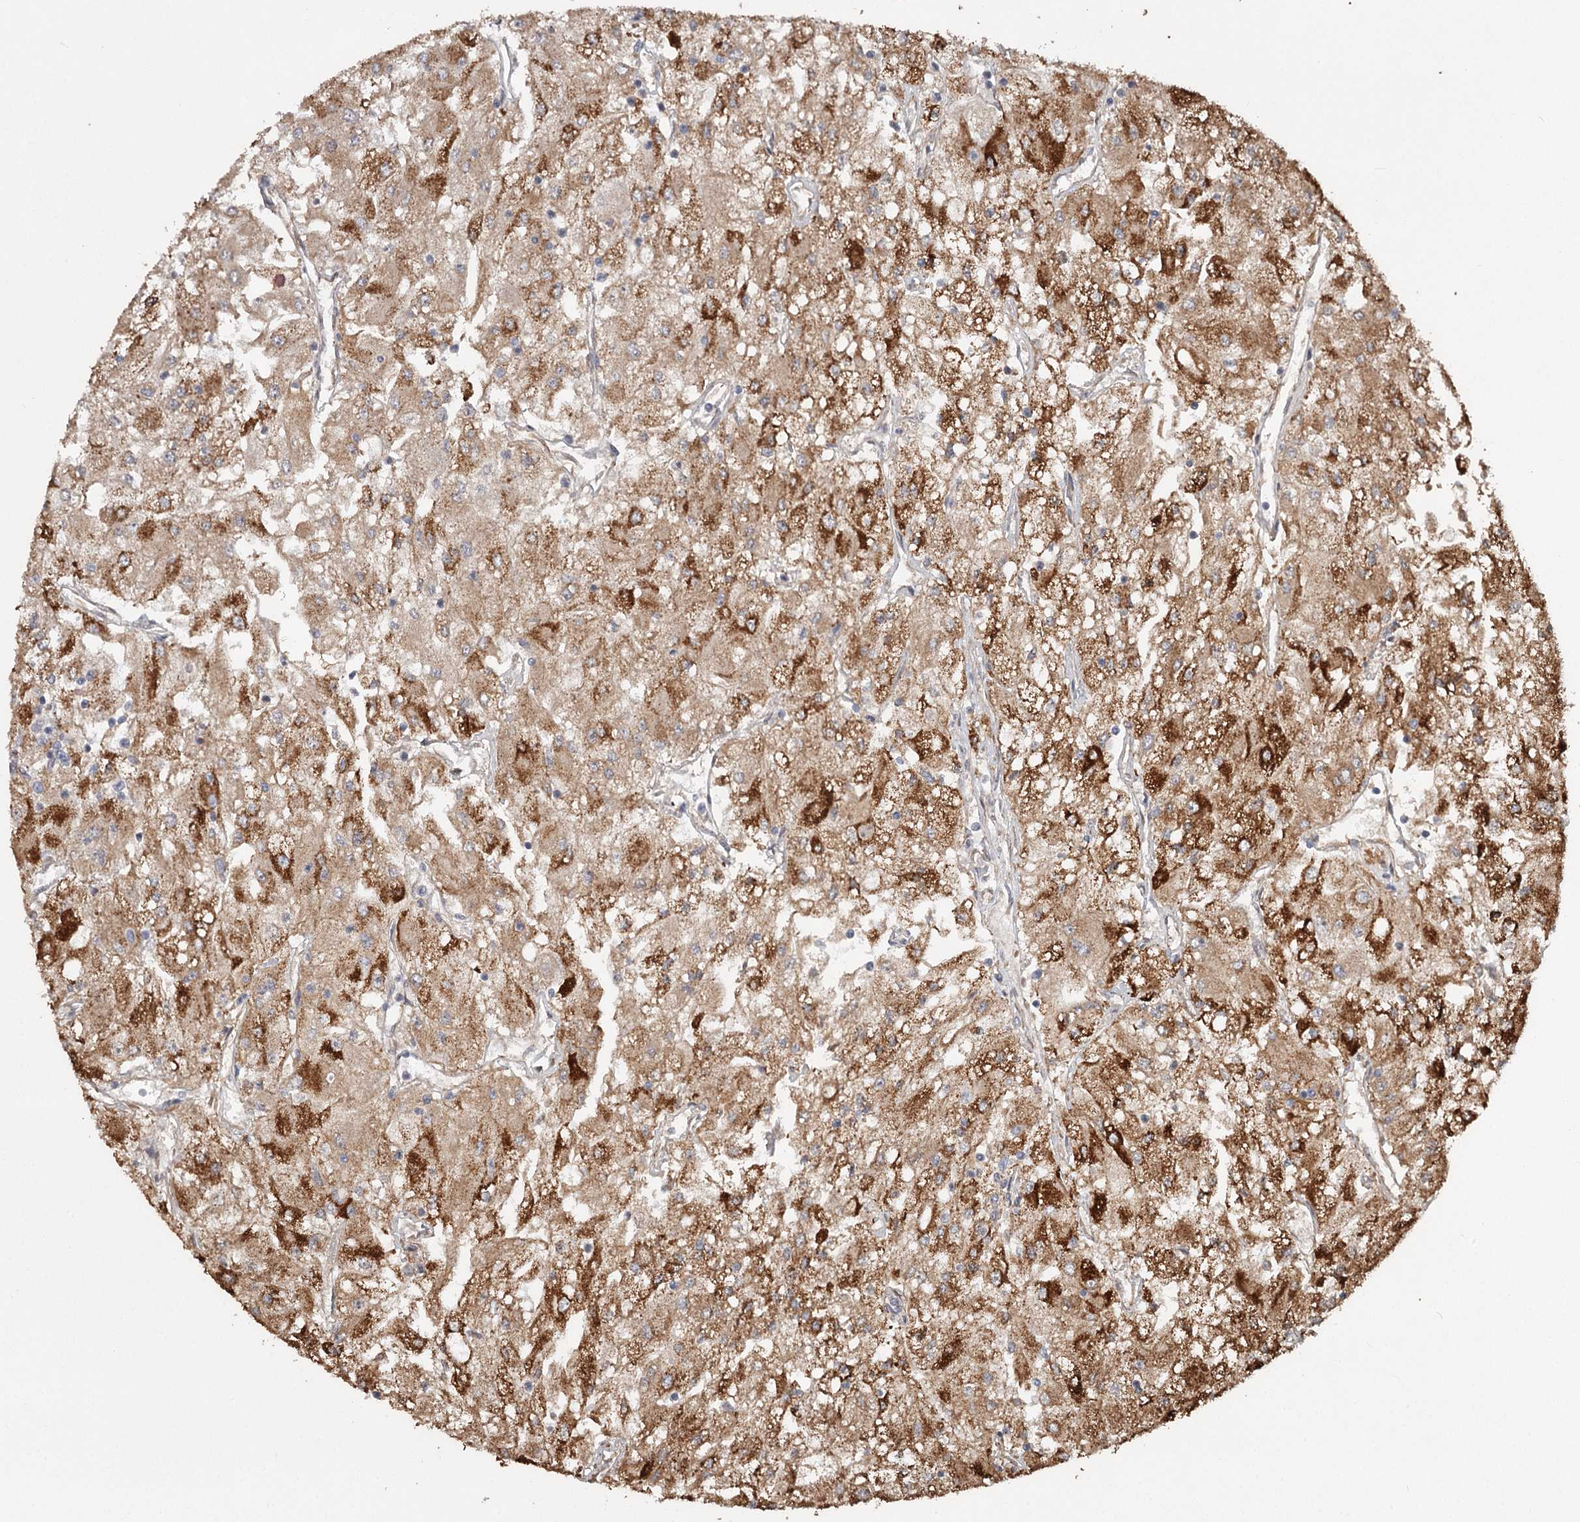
{"staining": {"intensity": "strong", "quantity": "25%-75%", "location": "cytoplasmic/membranous"}, "tissue": "renal cancer", "cell_type": "Tumor cells", "image_type": "cancer", "snomed": [{"axis": "morphology", "description": "Adenocarcinoma, NOS"}, {"axis": "topography", "description": "Kidney"}], "caption": "An immunohistochemistry (IHC) image of tumor tissue is shown. Protein staining in brown highlights strong cytoplasmic/membranous positivity in renal adenocarcinoma within tumor cells. The staining was performed using DAB (3,3'-diaminobenzidine) to visualize the protein expression in brown, while the nuclei were stained in blue with hematoxylin (Magnification: 20x).", "gene": "DHRS9", "patient": {"sex": "male", "age": 80}}